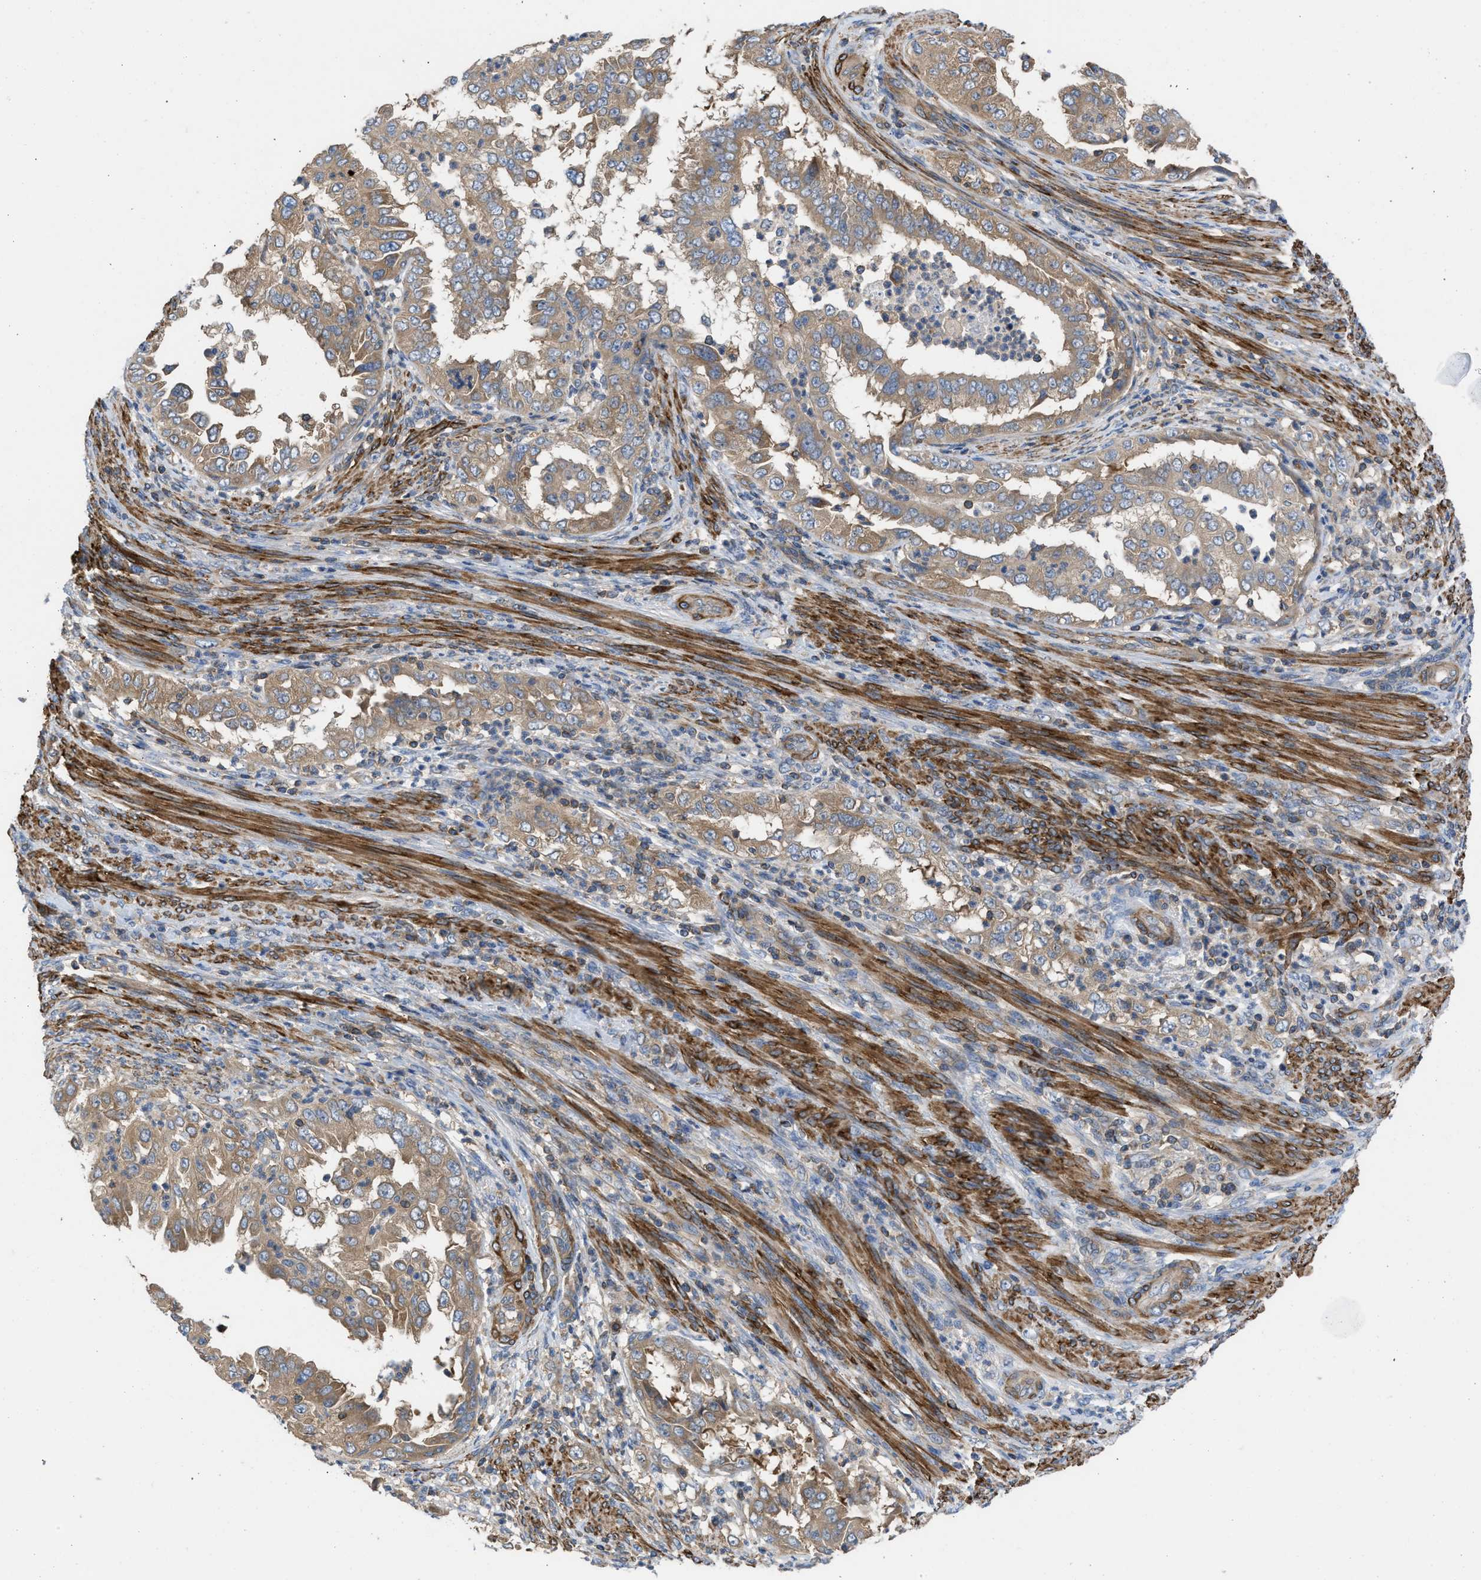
{"staining": {"intensity": "moderate", "quantity": ">75%", "location": "cytoplasmic/membranous"}, "tissue": "endometrial cancer", "cell_type": "Tumor cells", "image_type": "cancer", "snomed": [{"axis": "morphology", "description": "Adenocarcinoma, NOS"}, {"axis": "topography", "description": "Endometrium"}], "caption": "This is a micrograph of immunohistochemistry (IHC) staining of endometrial adenocarcinoma, which shows moderate staining in the cytoplasmic/membranous of tumor cells.", "gene": "CHKB", "patient": {"sex": "female", "age": 85}}